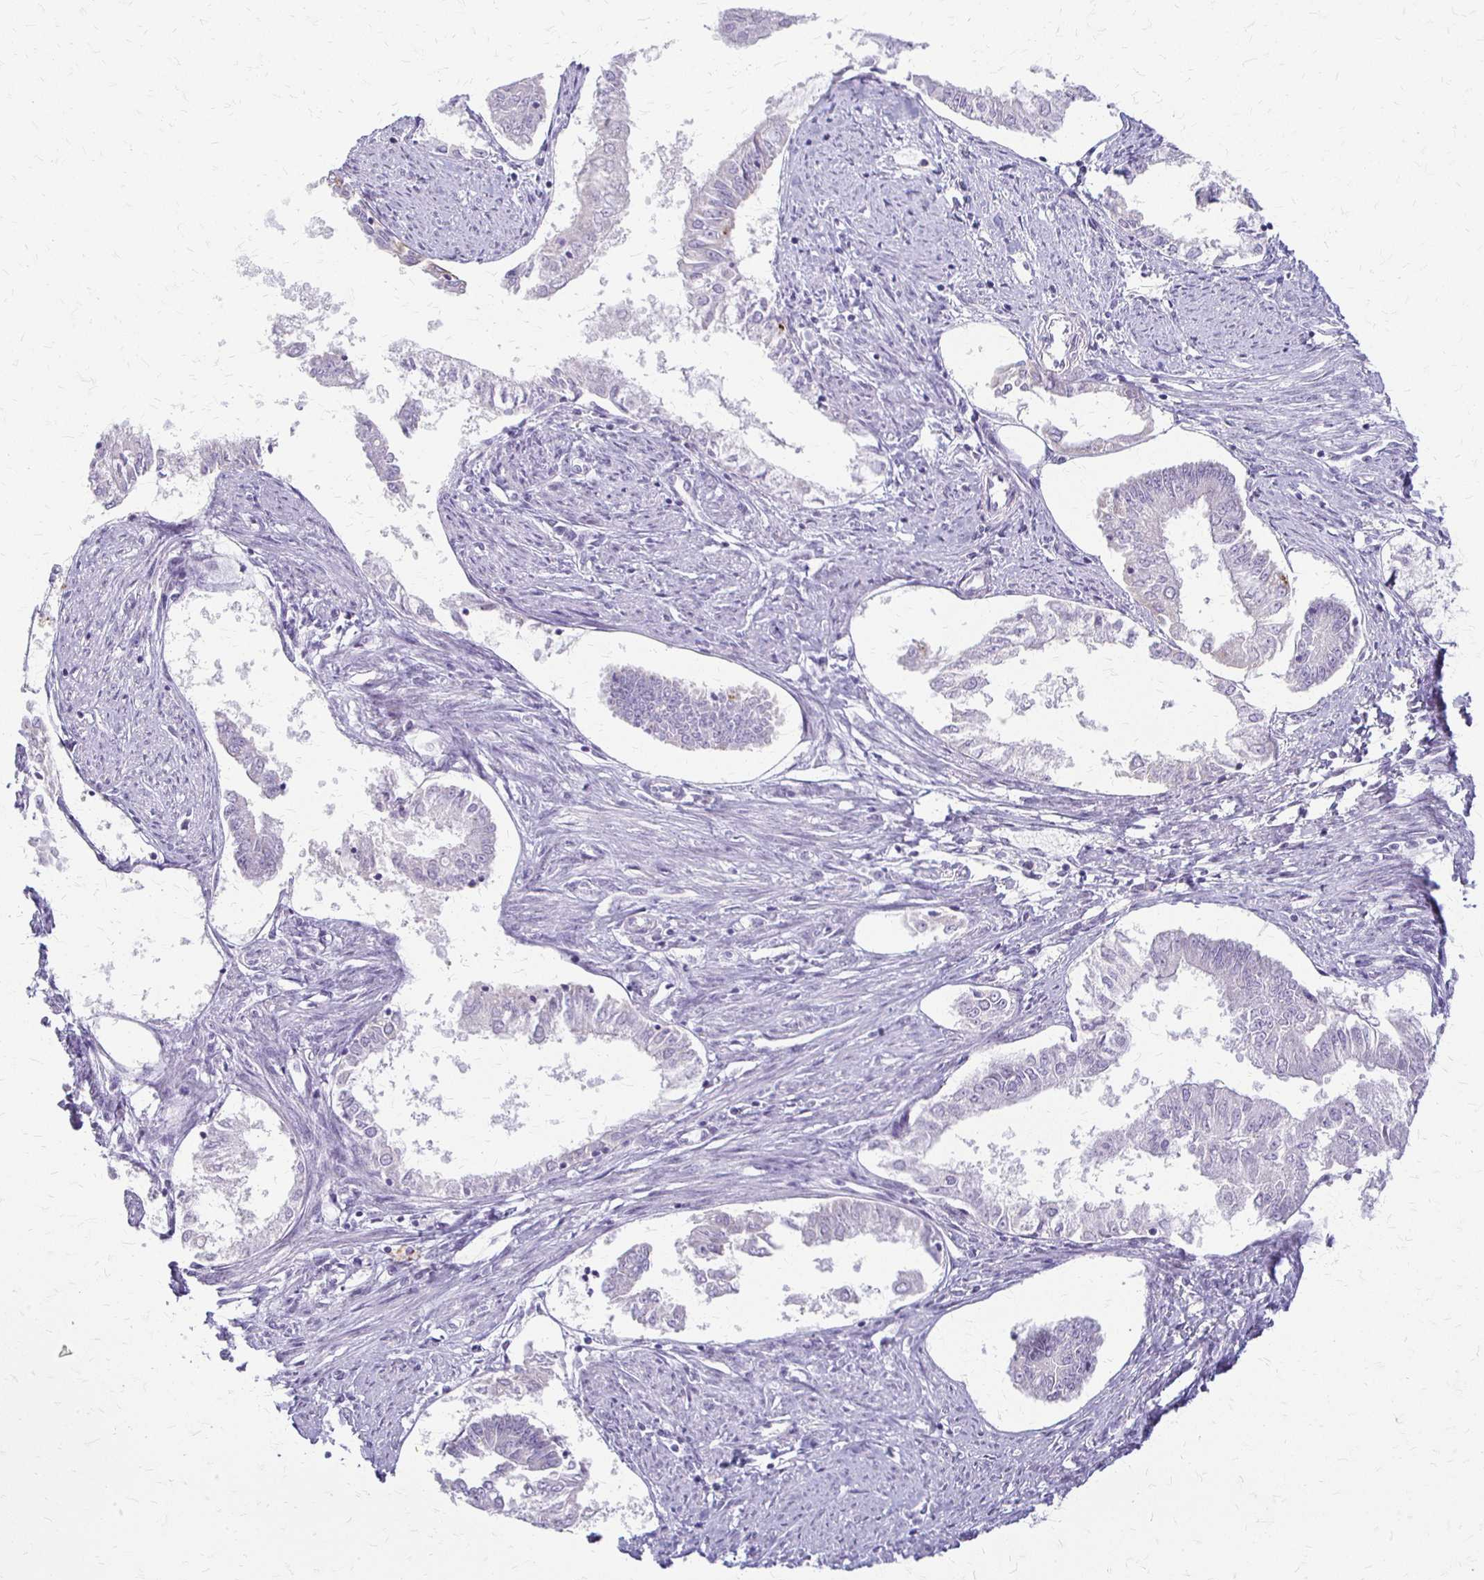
{"staining": {"intensity": "negative", "quantity": "none", "location": "none"}, "tissue": "endometrial cancer", "cell_type": "Tumor cells", "image_type": "cancer", "snomed": [{"axis": "morphology", "description": "Adenocarcinoma, NOS"}, {"axis": "topography", "description": "Endometrium"}], "caption": "Immunohistochemistry histopathology image of neoplastic tissue: human endometrial cancer stained with DAB displays no significant protein expression in tumor cells. The staining is performed using DAB brown chromogen with nuclei counter-stained in using hematoxylin.", "gene": "ACP5", "patient": {"sex": "female", "age": 76}}